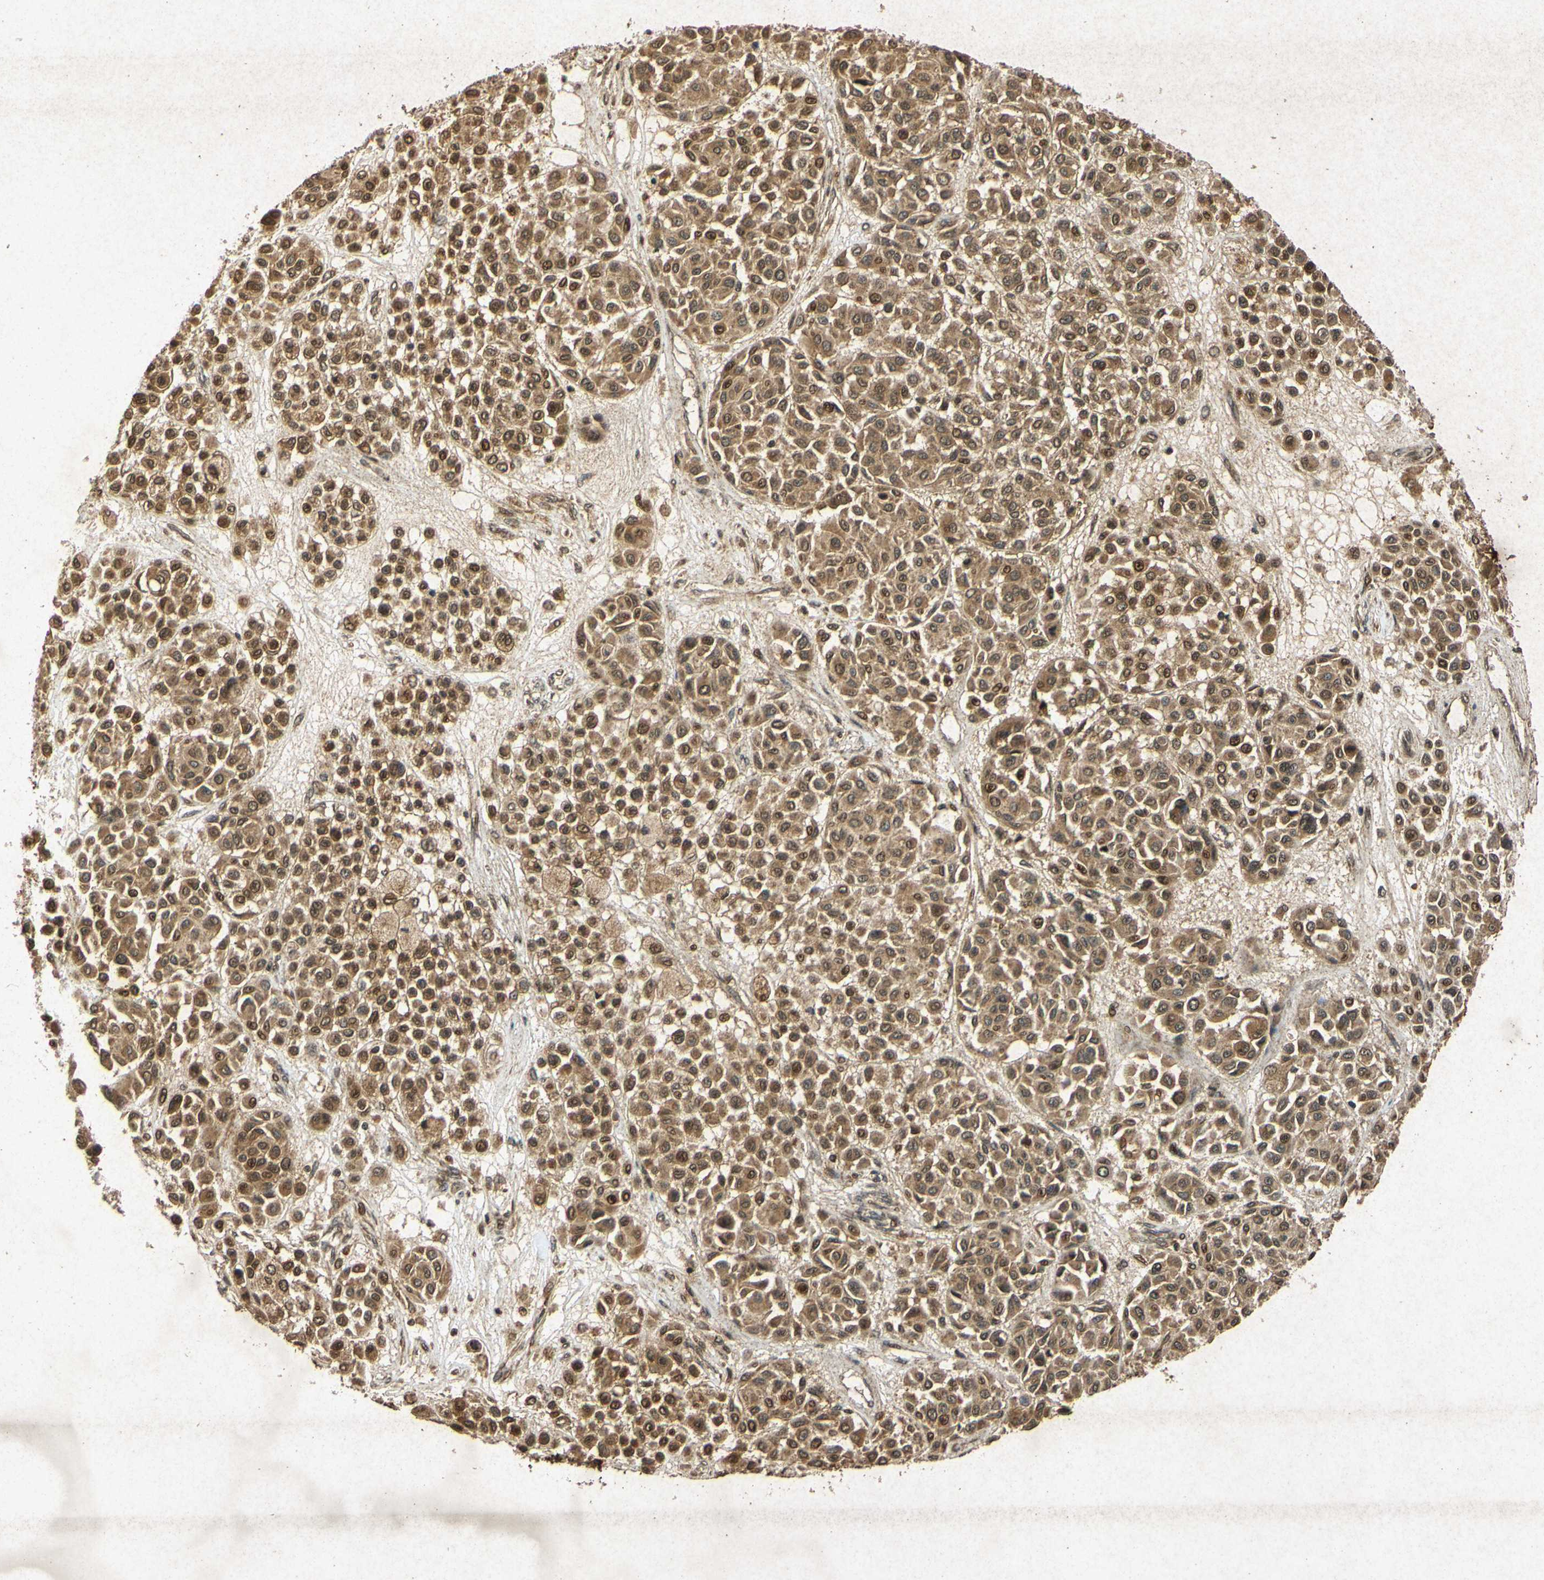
{"staining": {"intensity": "moderate", "quantity": ">75%", "location": "cytoplasmic/membranous,nuclear"}, "tissue": "melanoma", "cell_type": "Tumor cells", "image_type": "cancer", "snomed": [{"axis": "morphology", "description": "Malignant melanoma, Metastatic site"}, {"axis": "topography", "description": "Soft tissue"}], "caption": "About >75% of tumor cells in human melanoma display moderate cytoplasmic/membranous and nuclear protein positivity as visualized by brown immunohistochemical staining.", "gene": "ATP6V1H", "patient": {"sex": "male", "age": 41}}